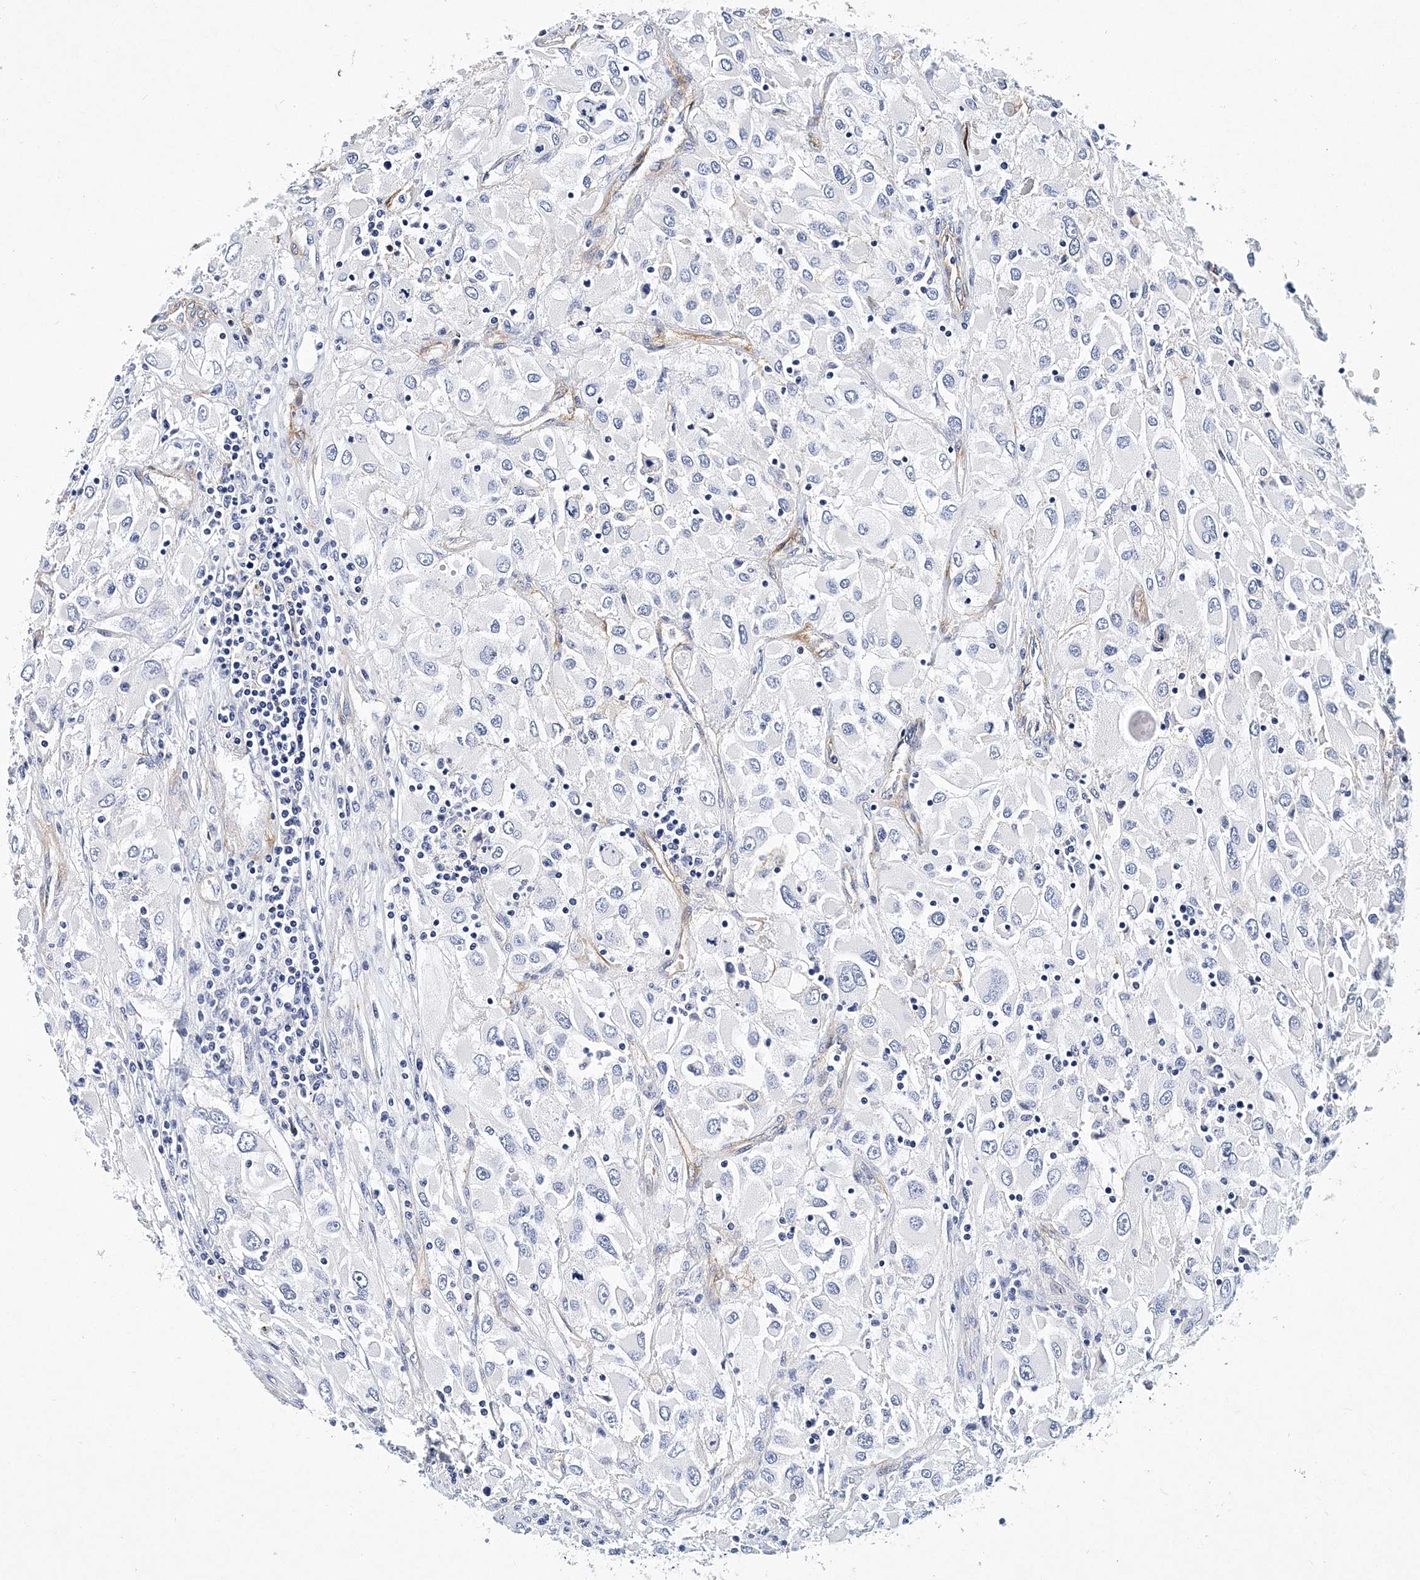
{"staining": {"intensity": "negative", "quantity": "none", "location": "none"}, "tissue": "renal cancer", "cell_type": "Tumor cells", "image_type": "cancer", "snomed": [{"axis": "morphology", "description": "Adenocarcinoma, NOS"}, {"axis": "topography", "description": "Kidney"}], "caption": "High power microscopy histopathology image of an immunohistochemistry histopathology image of adenocarcinoma (renal), revealing no significant expression in tumor cells.", "gene": "ITGA2B", "patient": {"sex": "female", "age": 52}}